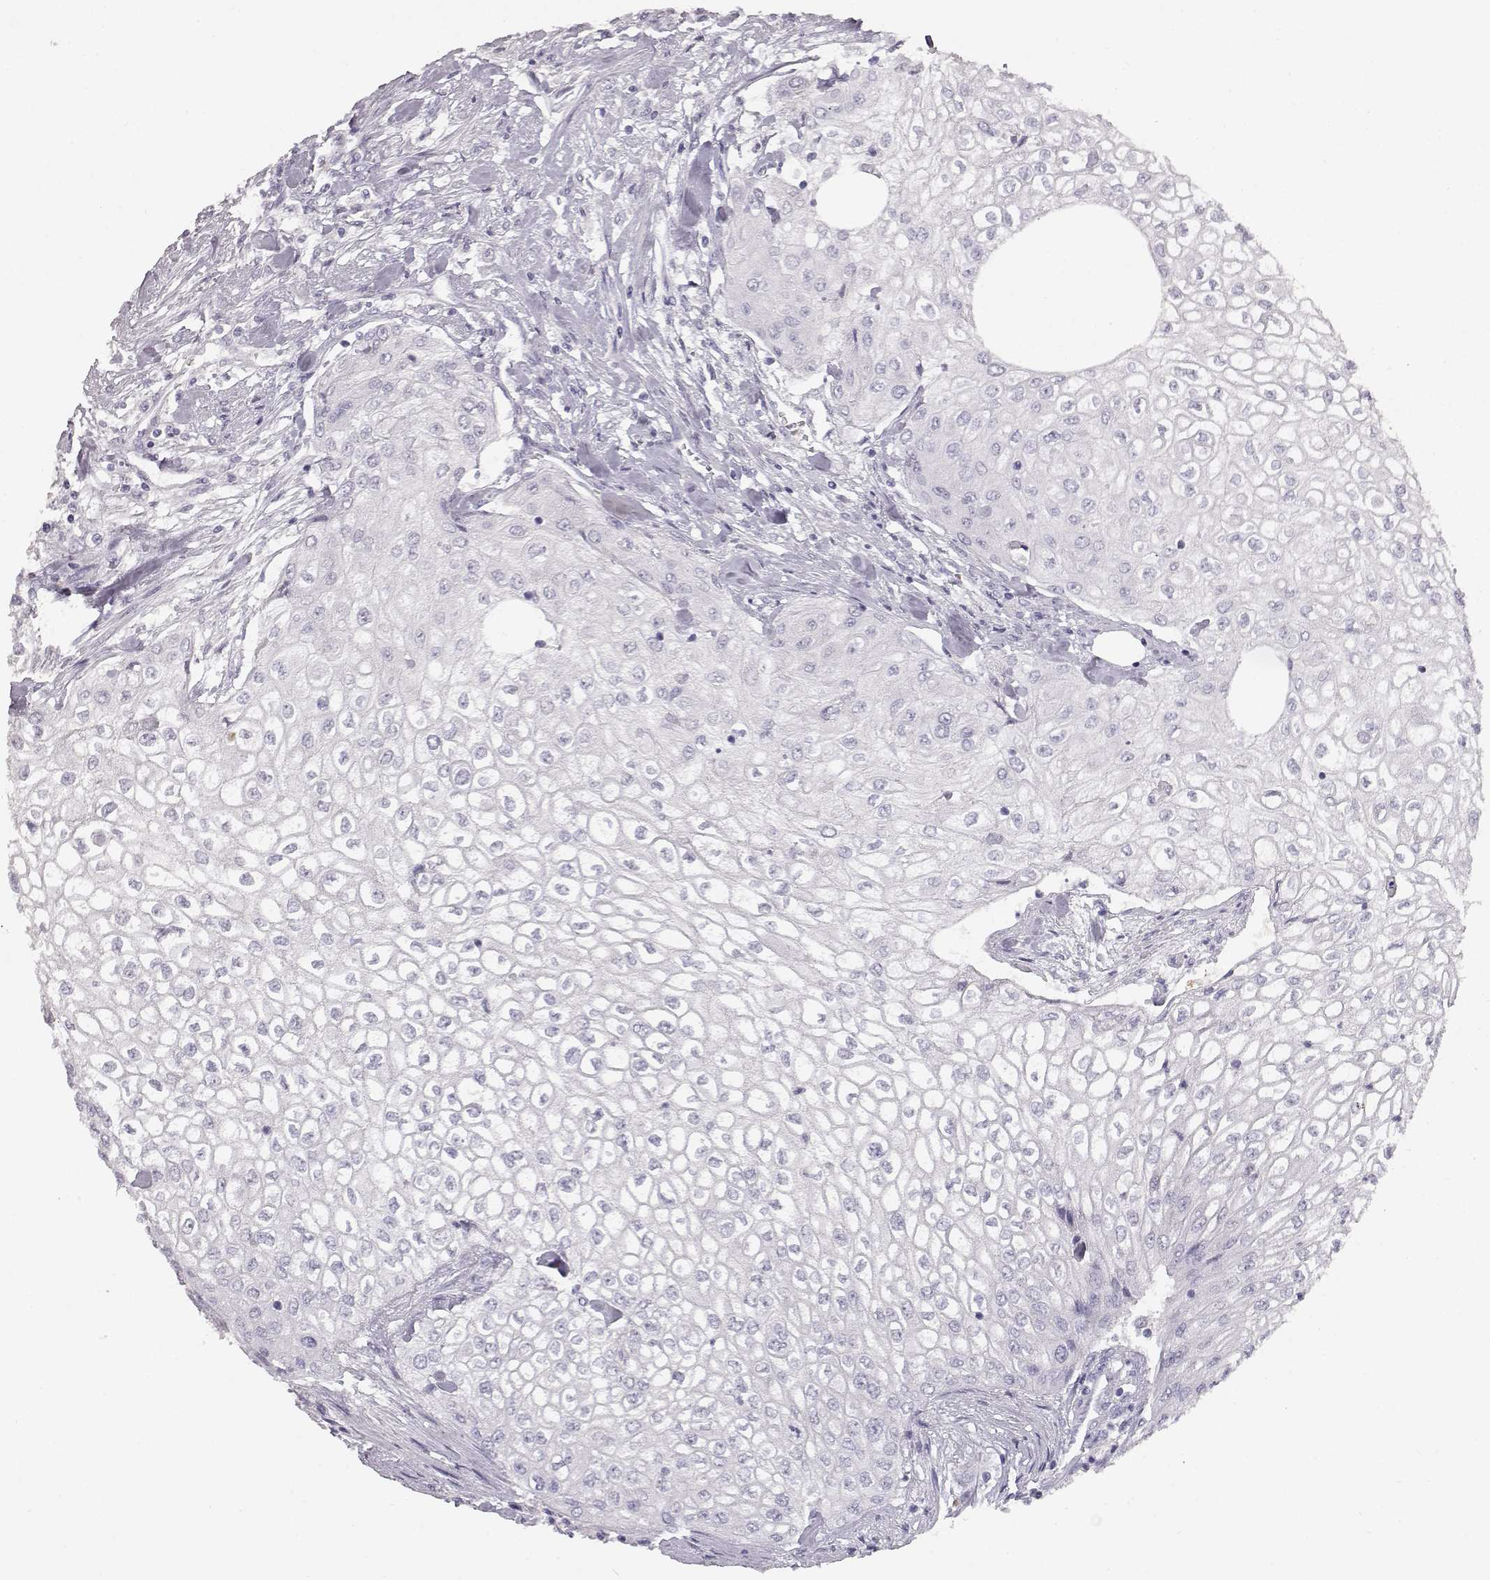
{"staining": {"intensity": "negative", "quantity": "none", "location": "none"}, "tissue": "urothelial cancer", "cell_type": "Tumor cells", "image_type": "cancer", "snomed": [{"axis": "morphology", "description": "Urothelial carcinoma, High grade"}, {"axis": "topography", "description": "Urinary bladder"}], "caption": "DAB (3,3'-diaminobenzidine) immunohistochemical staining of human urothelial cancer demonstrates no significant expression in tumor cells.", "gene": "KRTAP16-1", "patient": {"sex": "male", "age": 62}}